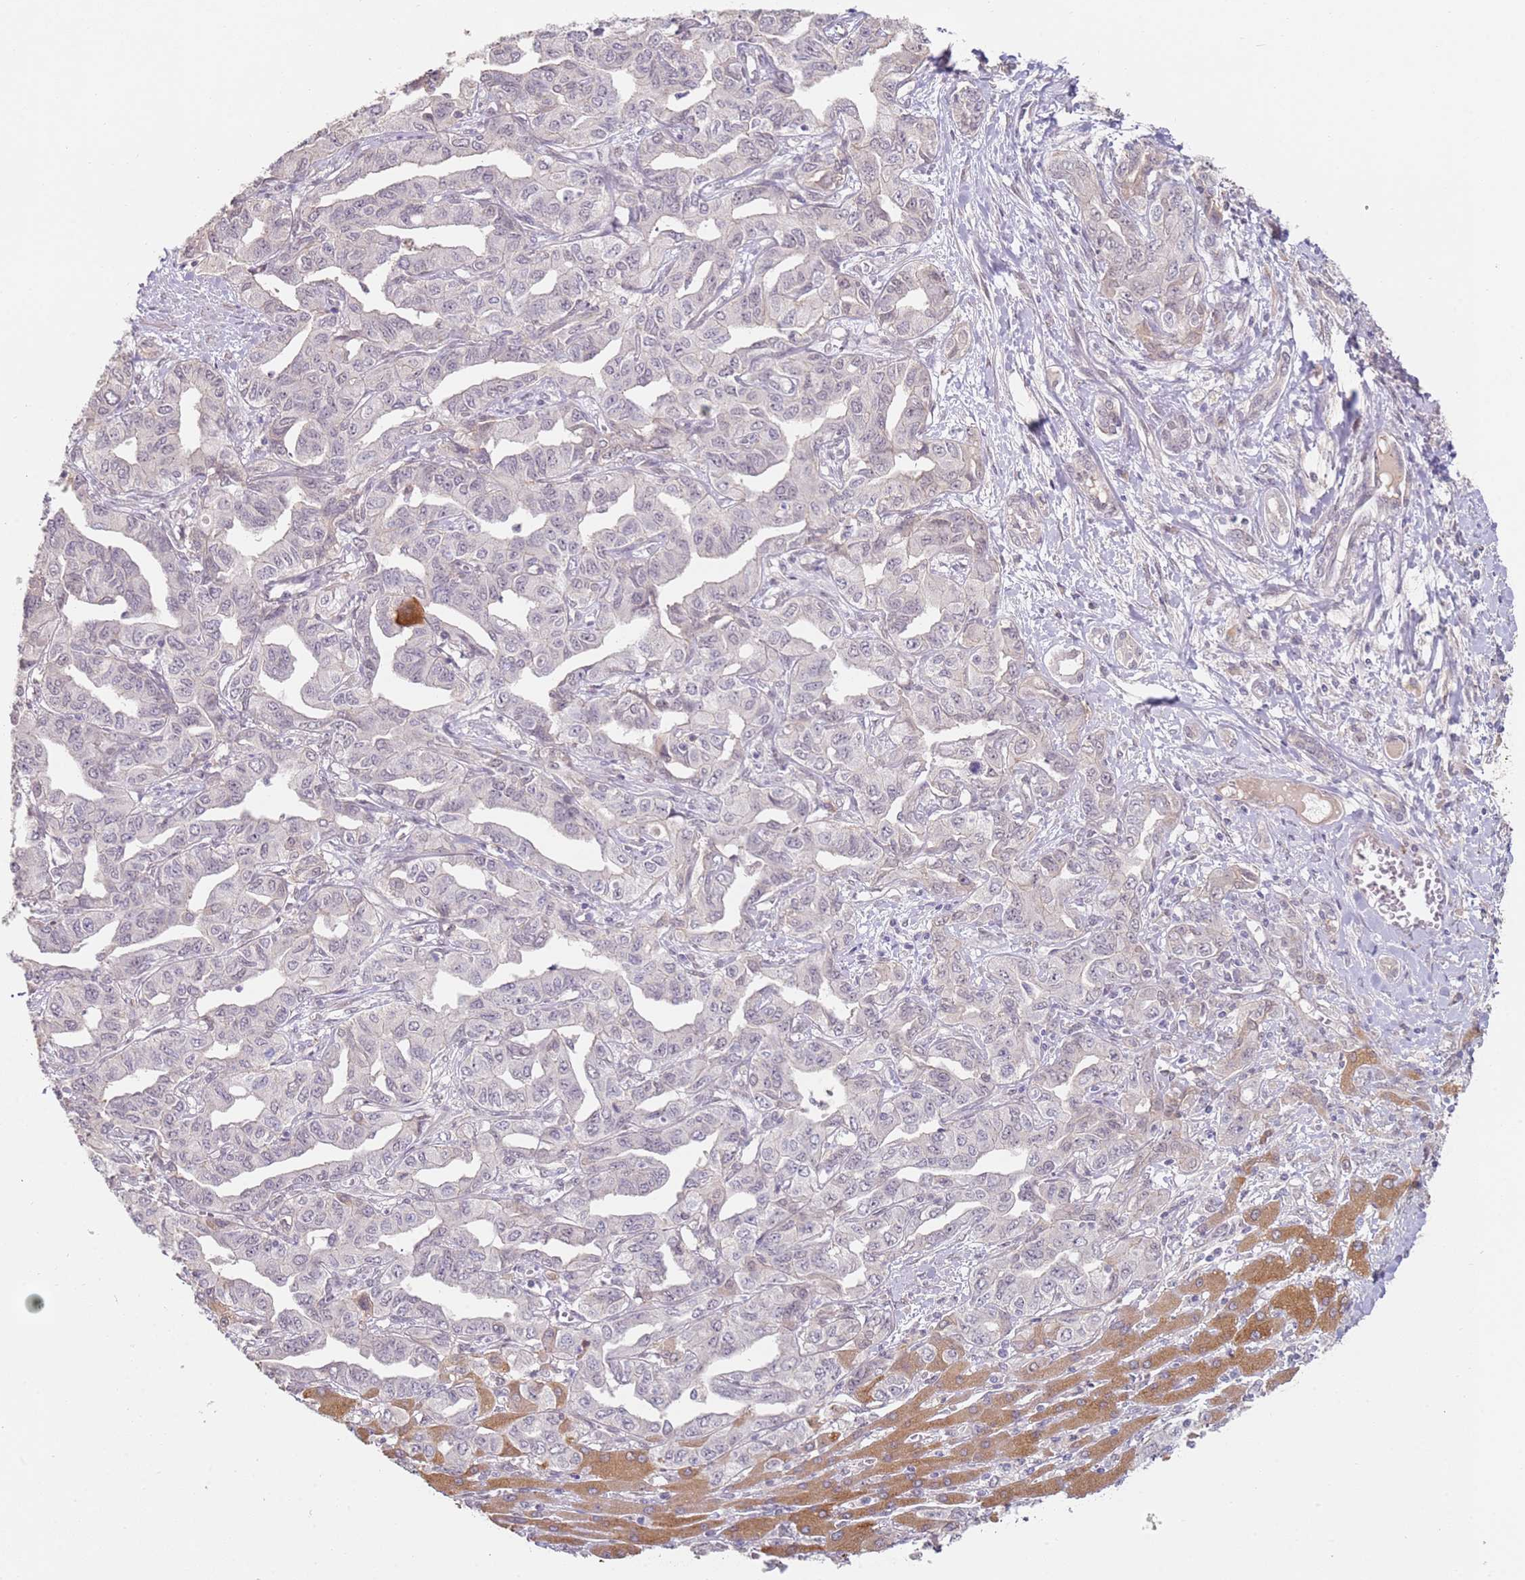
{"staining": {"intensity": "weak", "quantity": "<25%", "location": "cytoplasmic/membranous"}, "tissue": "liver cancer", "cell_type": "Tumor cells", "image_type": "cancer", "snomed": [{"axis": "morphology", "description": "Cholangiocarcinoma"}, {"axis": "topography", "description": "Liver"}], "caption": "The photomicrograph exhibits no staining of tumor cells in liver cancer (cholangiocarcinoma).", "gene": "WDR93", "patient": {"sex": "male", "age": 59}}